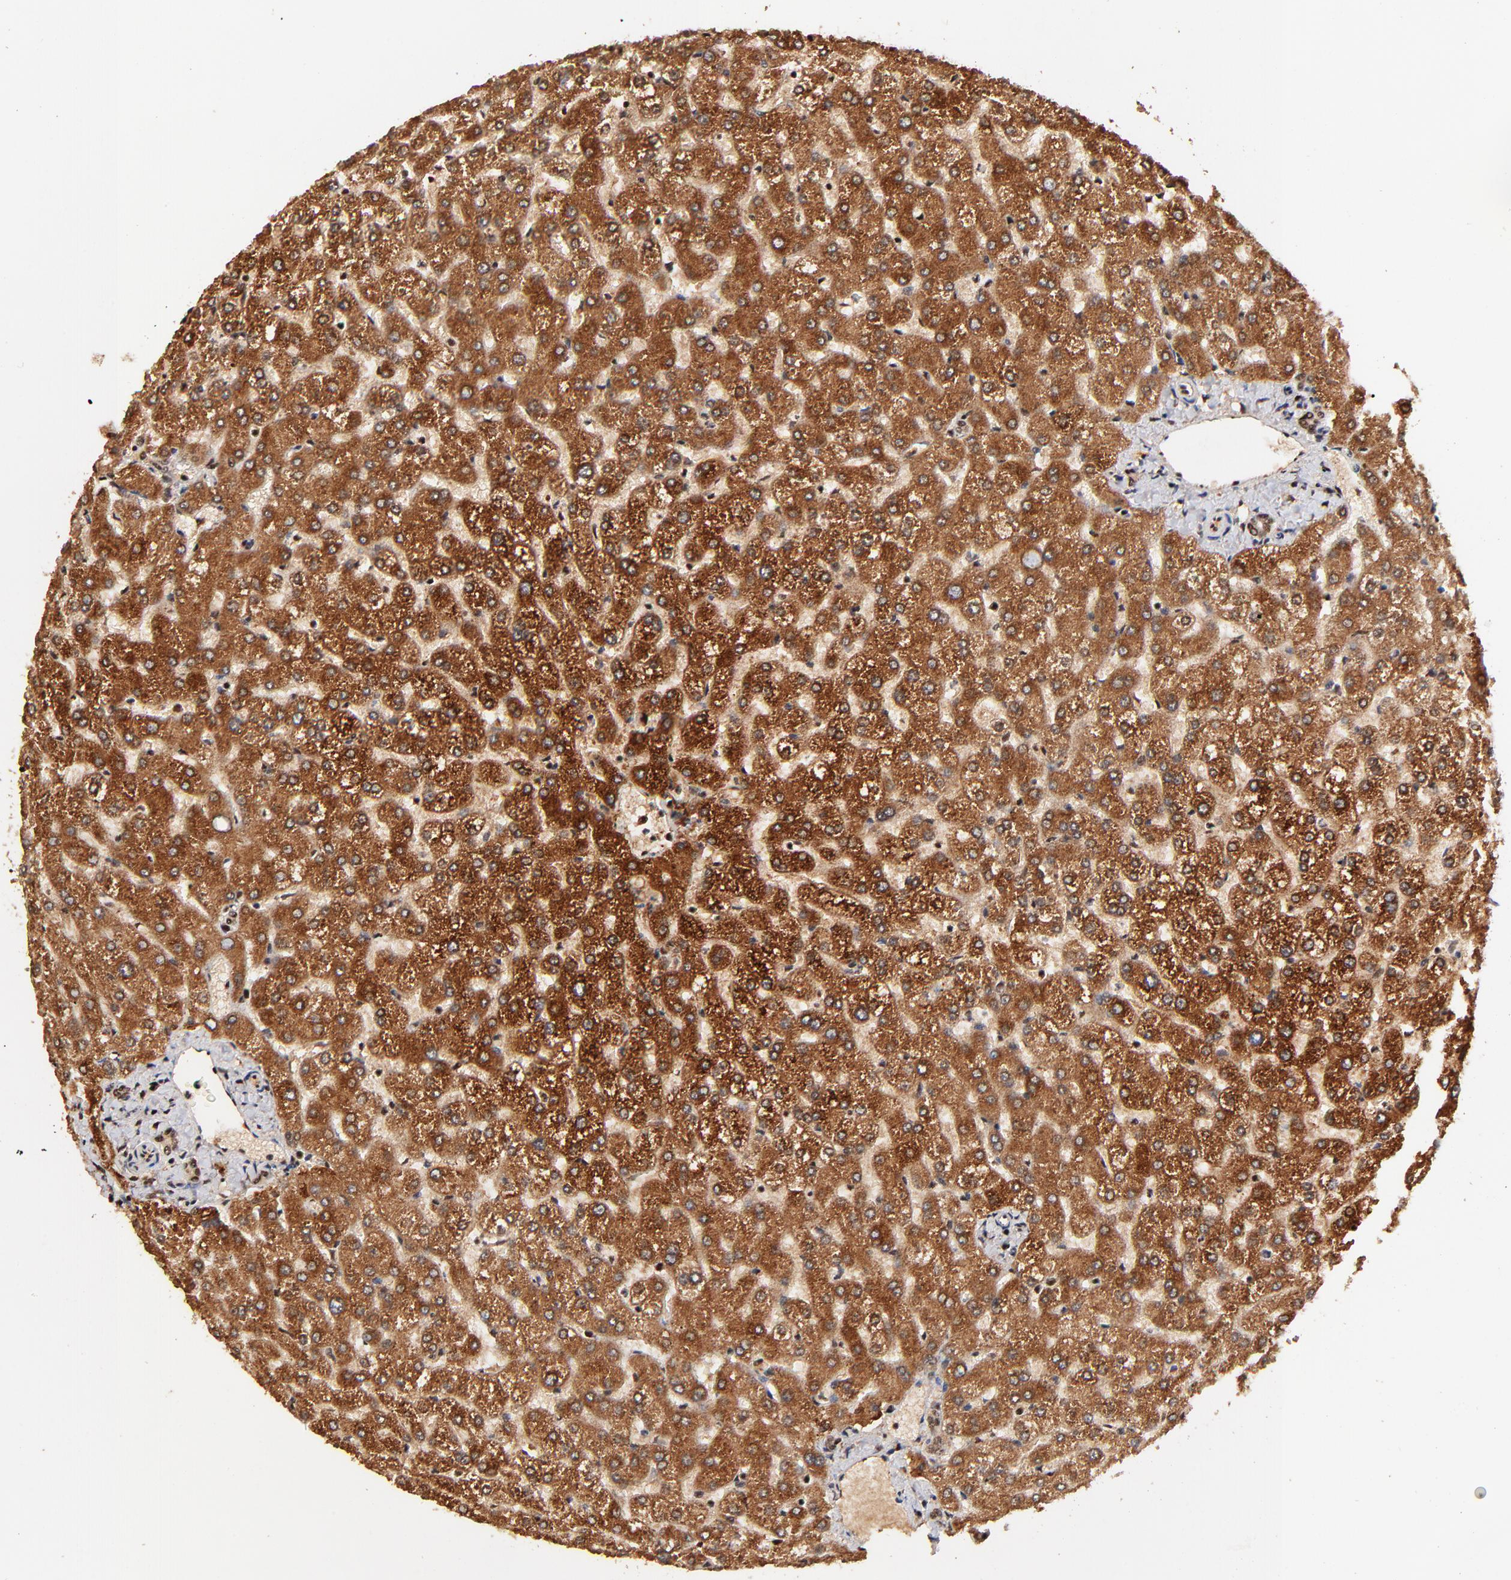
{"staining": {"intensity": "weak", "quantity": ">75%", "location": "nuclear"}, "tissue": "liver", "cell_type": "Cholangiocytes", "image_type": "normal", "snomed": [{"axis": "morphology", "description": "Normal tissue, NOS"}, {"axis": "topography", "description": "Liver"}], "caption": "Immunohistochemistry (IHC) (DAB (3,3'-diaminobenzidine)) staining of normal liver shows weak nuclear protein staining in approximately >75% of cholangiocytes. (Brightfield microscopy of DAB IHC at high magnification).", "gene": "MED12", "patient": {"sex": "female", "age": 32}}